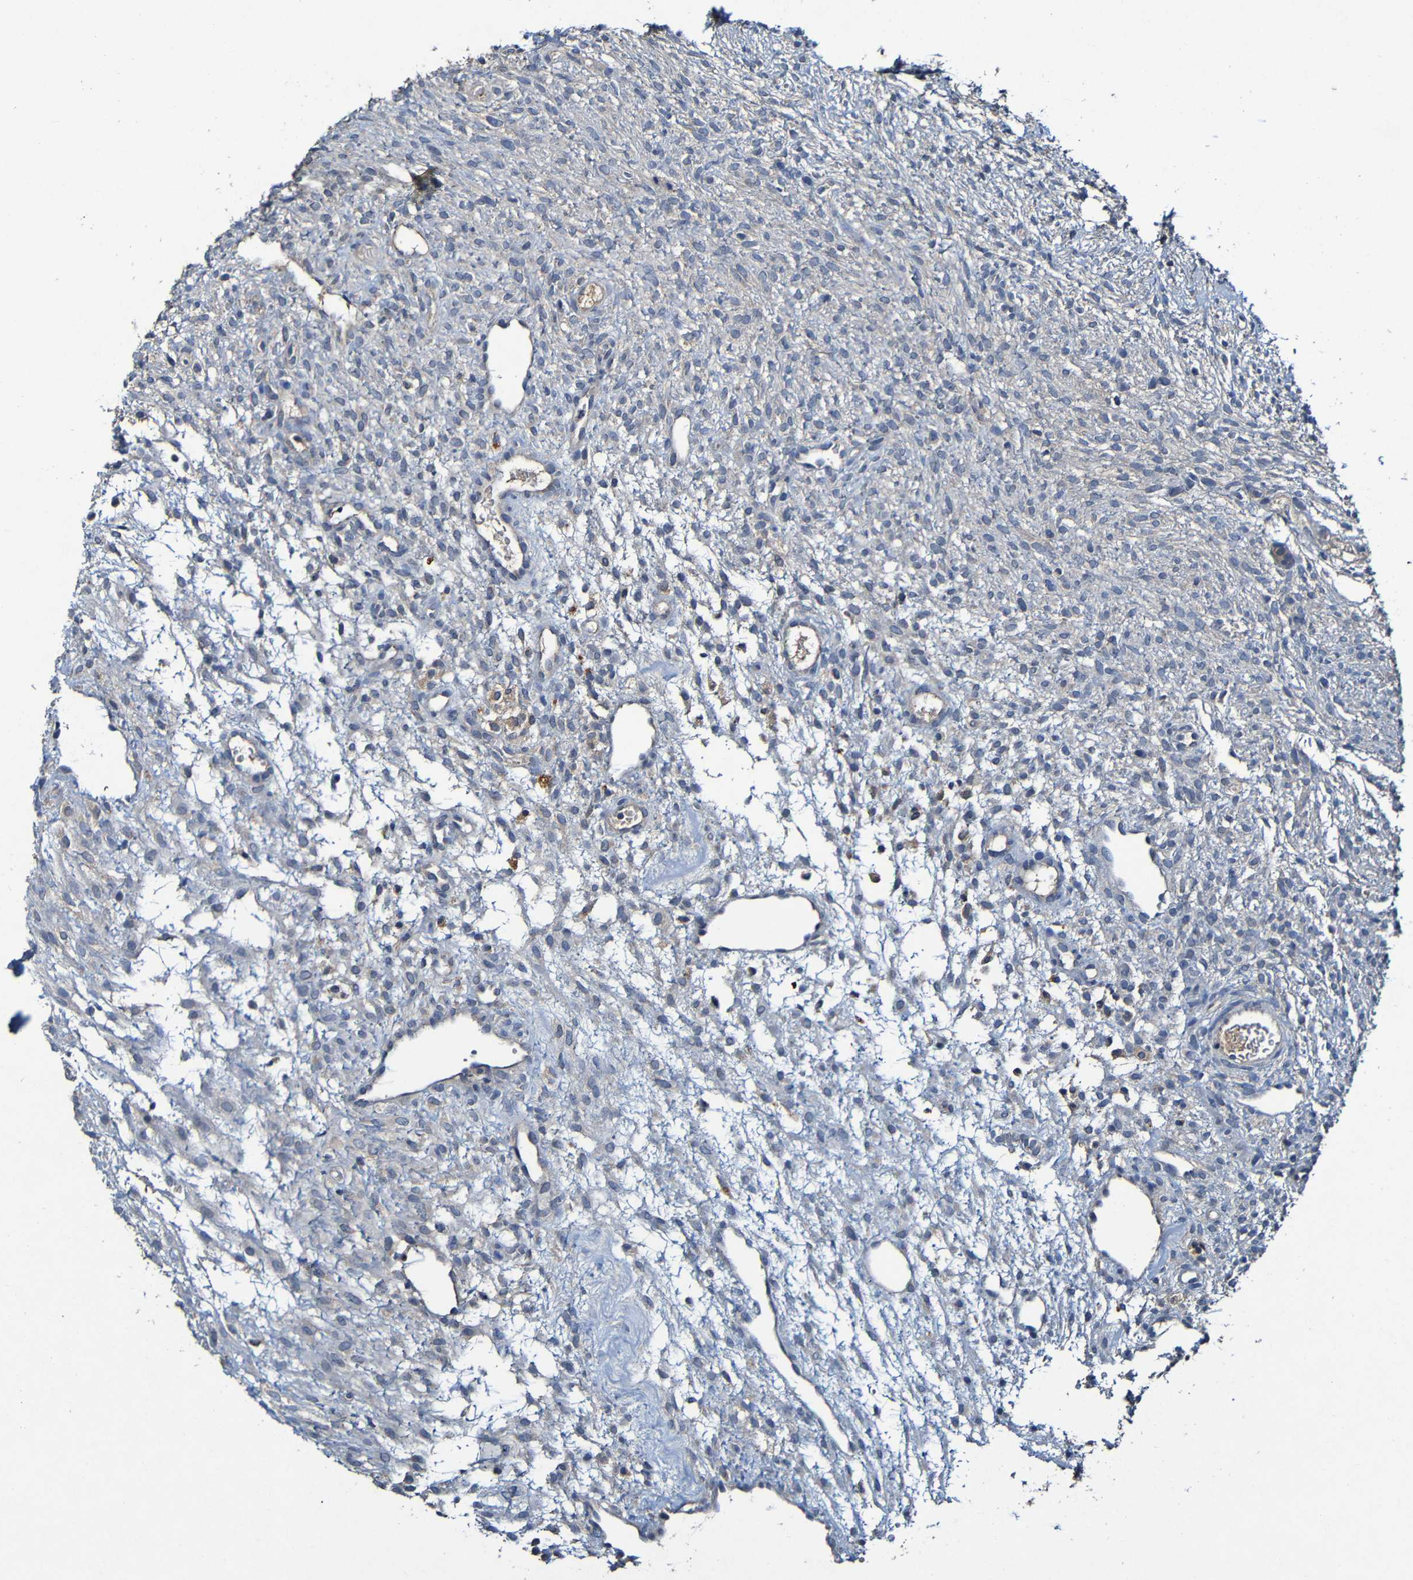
{"staining": {"intensity": "negative", "quantity": "none", "location": "none"}, "tissue": "ovary", "cell_type": "Ovarian stroma cells", "image_type": "normal", "snomed": [{"axis": "morphology", "description": "Normal tissue, NOS"}, {"axis": "morphology", "description": "Cyst, NOS"}, {"axis": "topography", "description": "Ovary"}], "caption": "Unremarkable ovary was stained to show a protein in brown. There is no significant positivity in ovarian stroma cells. (DAB (3,3'-diaminobenzidine) immunohistochemistry (IHC), high magnification).", "gene": "LRRC70", "patient": {"sex": "female", "age": 18}}